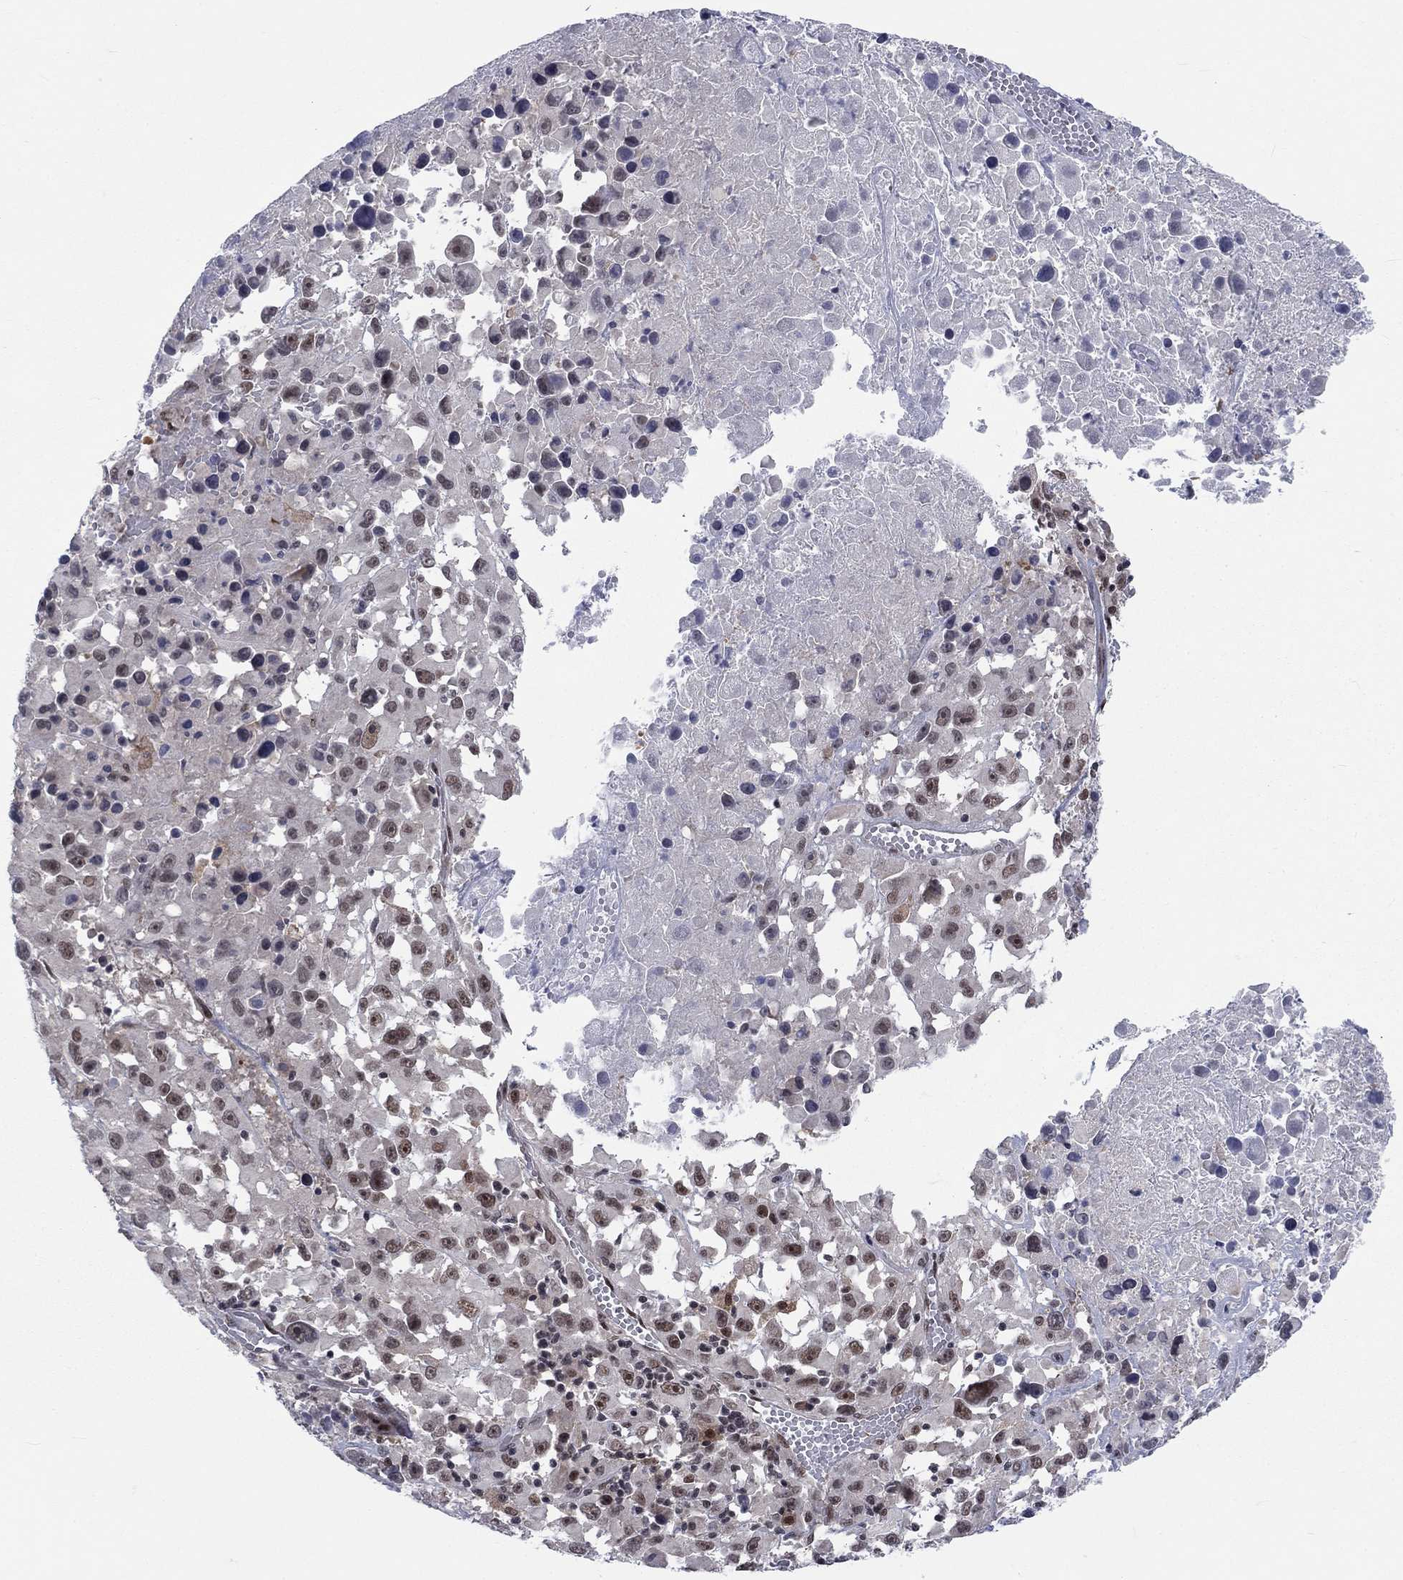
{"staining": {"intensity": "moderate", "quantity": "<25%", "location": "nuclear"}, "tissue": "melanoma", "cell_type": "Tumor cells", "image_type": "cancer", "snomed": [{"axis": "morphology", "description": "Malignant melanoma, Metastatic site"}, {"axis": "topography", "description": "Lymph node"}], "caption": "Malignant melanoma (metastatic site) tissue displays moderate nuclear expression in about <25% of tumor cells, visualized by immunohistochemistry.", "gene": "FYTTD1", "patient": {"sex": "male", "age": 50}}